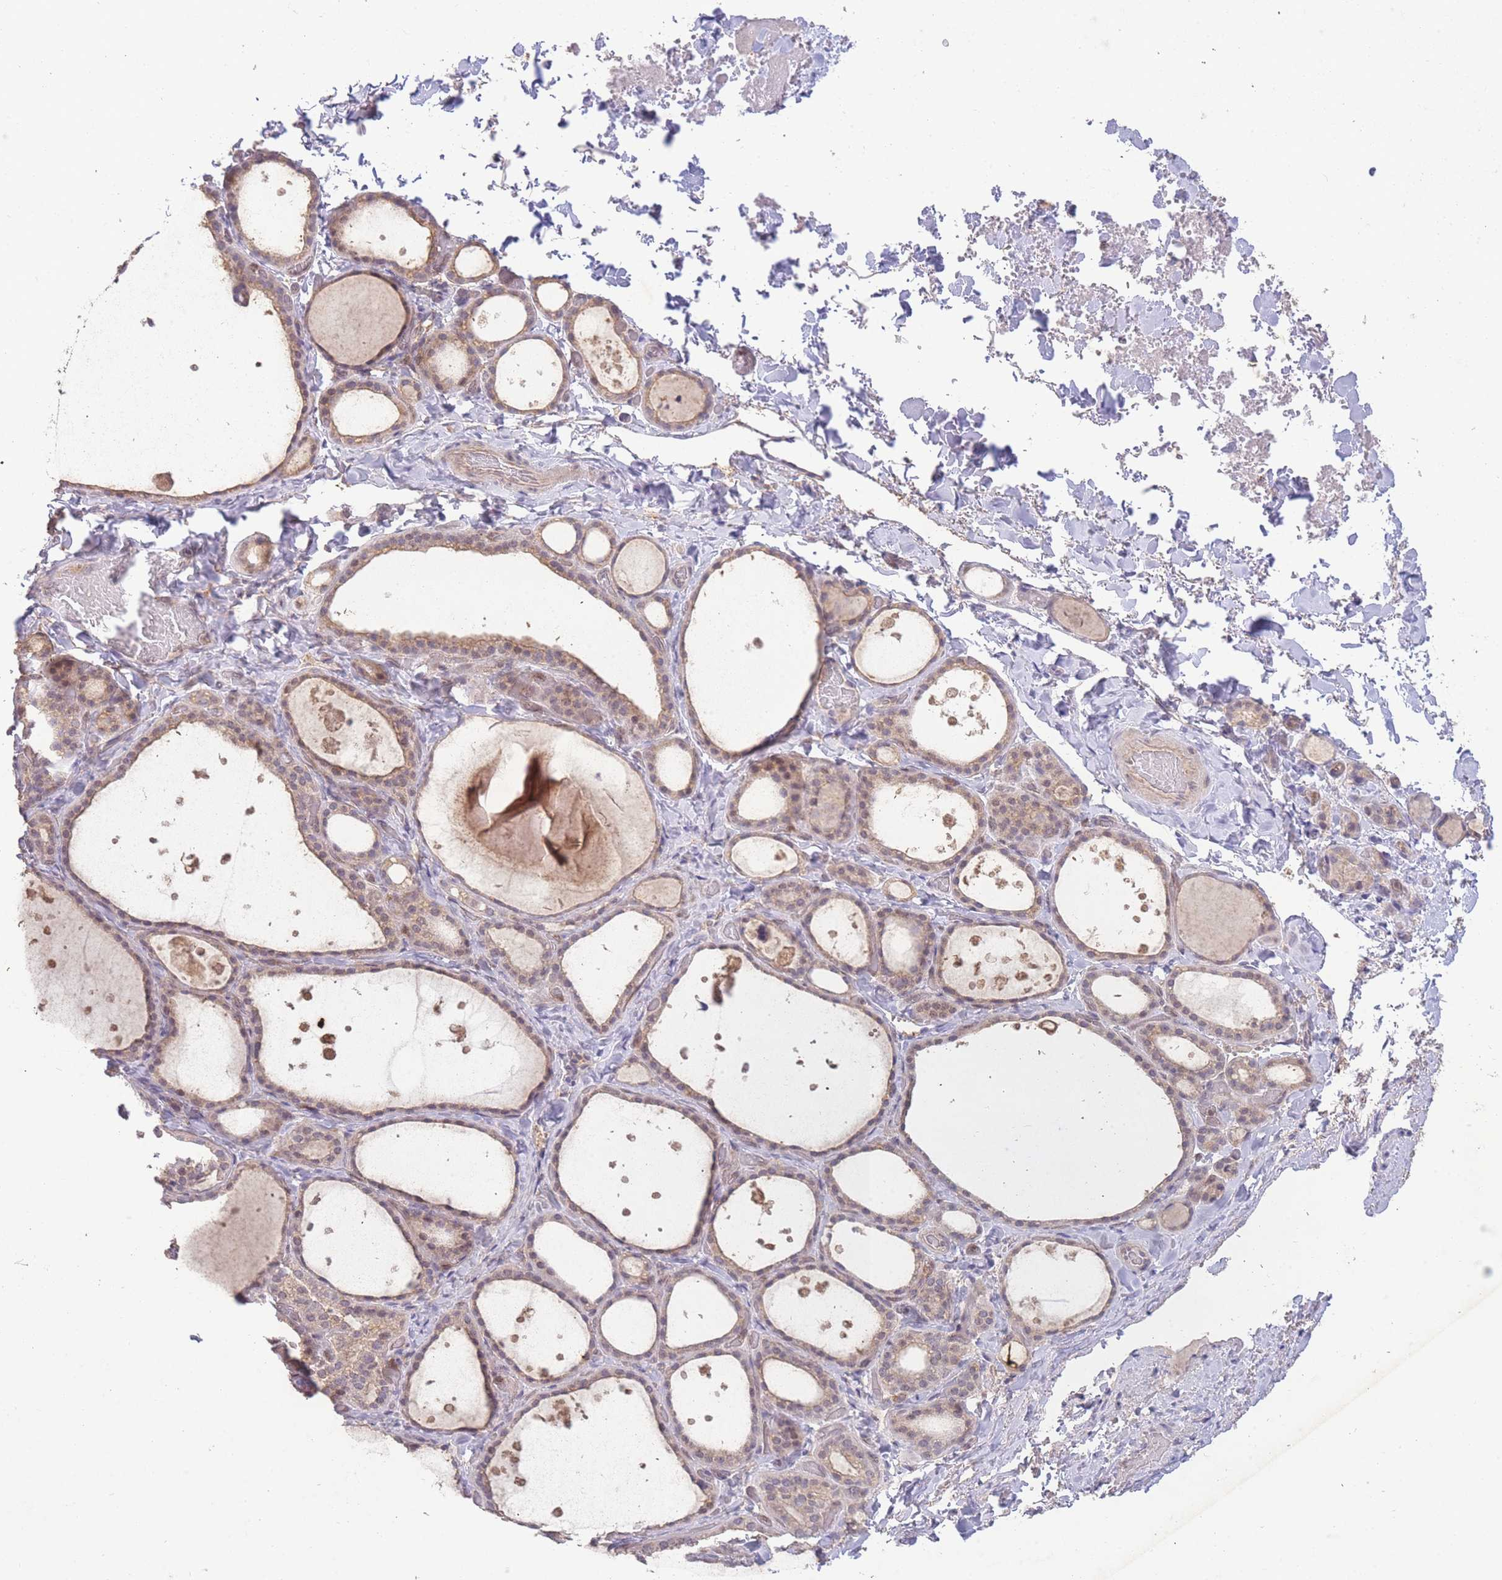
{"staining": {"intensity": "weak", "quantity": "25%-75%", "location": "cytoplasmic/membranous"}, "tissue": "thyroid gland", "cell_type": "Glandular cells", "image_type": "normal", "snomed": [{"axis": "morphology", "description": "Normal tissue, NOS"}, {"axis": "topography", "description": "Thyroid gland"}], "caption": "Human thyroid gland stained with a brown dye reveals weak cytoplasmic/membranous positive positivity in approximately 25%-75% of glandular cells.", "gene": "RNF144B", "patient": {"sex": "female", "age": 44}}